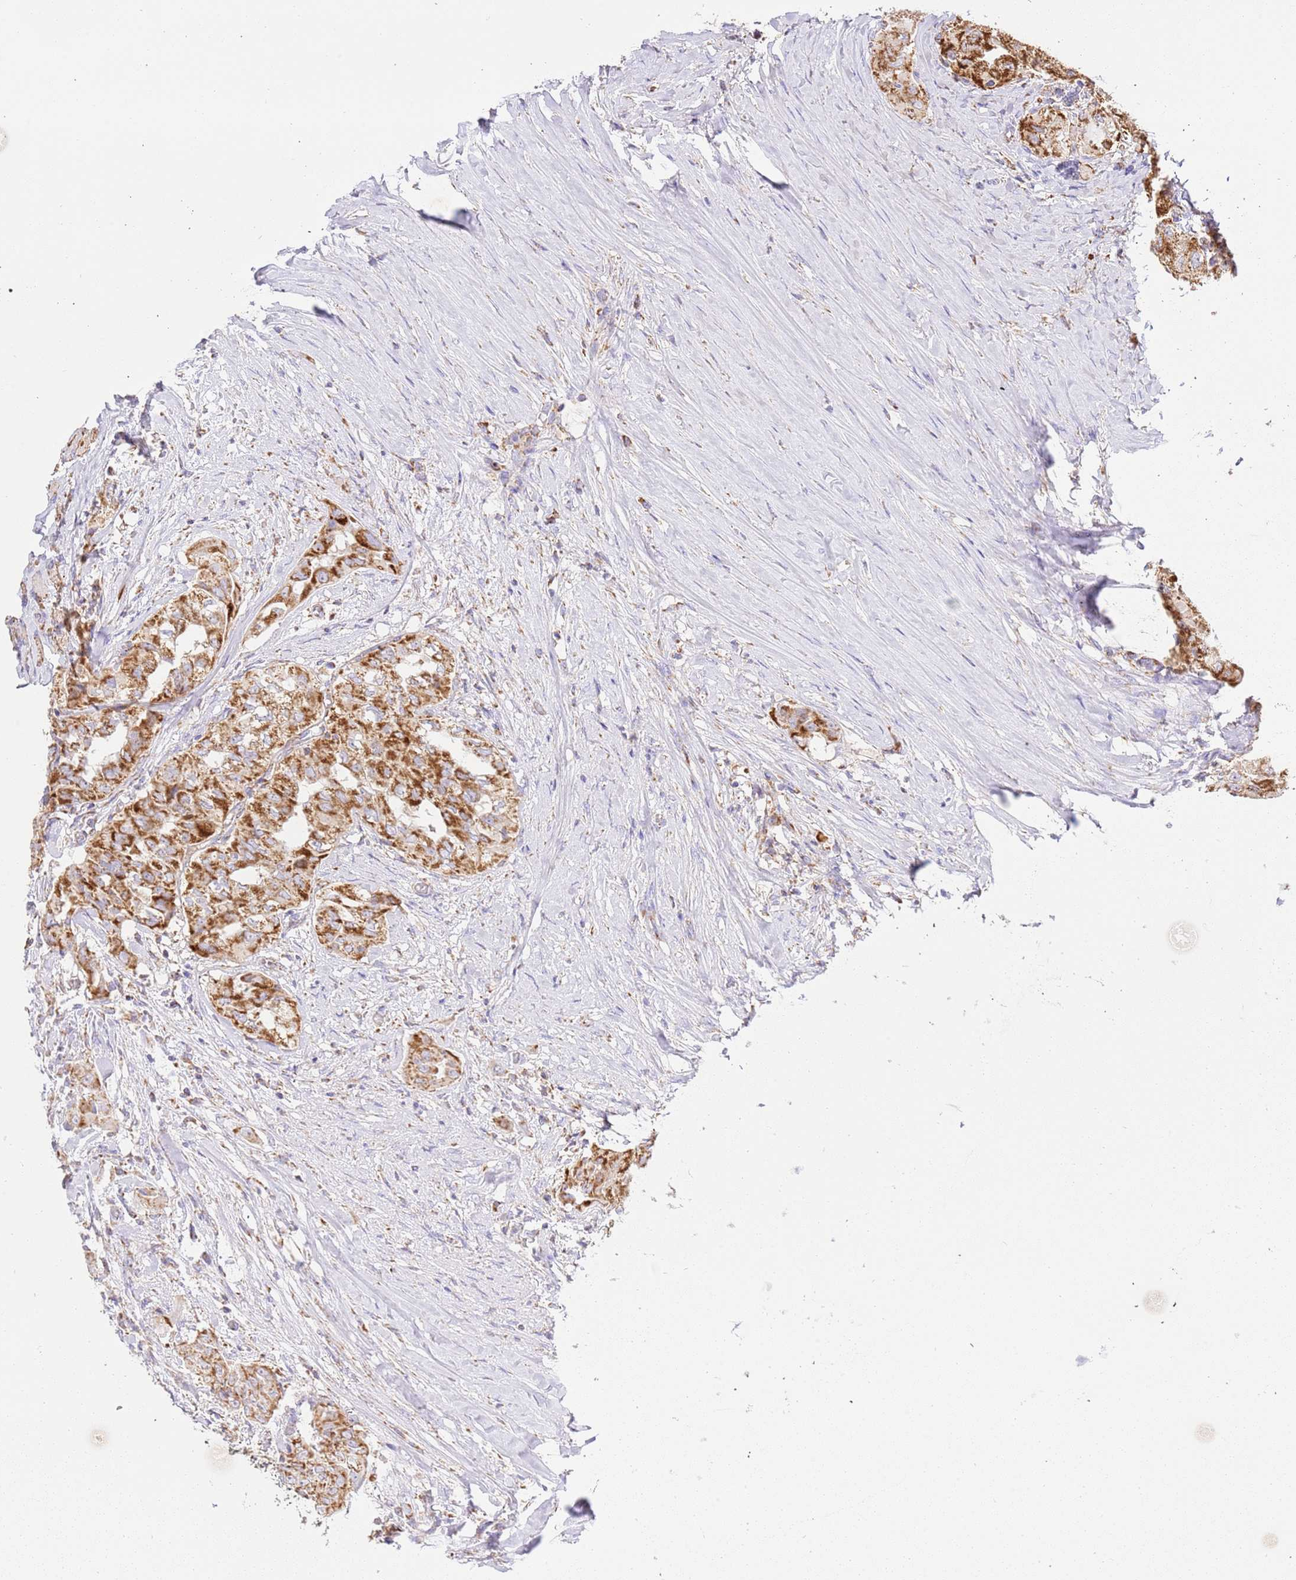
{"staining": {"intensity": "strong", "quantity": ">75%", "location": "cytoplasmic/membranous"}, "tissue": "thyroid cancer", "cell_type": "Tumor cells", "image_type": "cancer", "snomed": [{"axis": "morphology", "description": "Papillary adenocarcinoma, NOS"}, {"axis": "topography", "description": "Thyroid gland"}], "caption": "About >75% of tumor cells in thyroid cancer (papillary adenocarcinoma) demonstrate strong cytoplasmic/membranous protein expression as visualized by brown immunohistochemical staining.", "gene": "ZBTB39", "patient": {"sex": "female", "age": 59}}